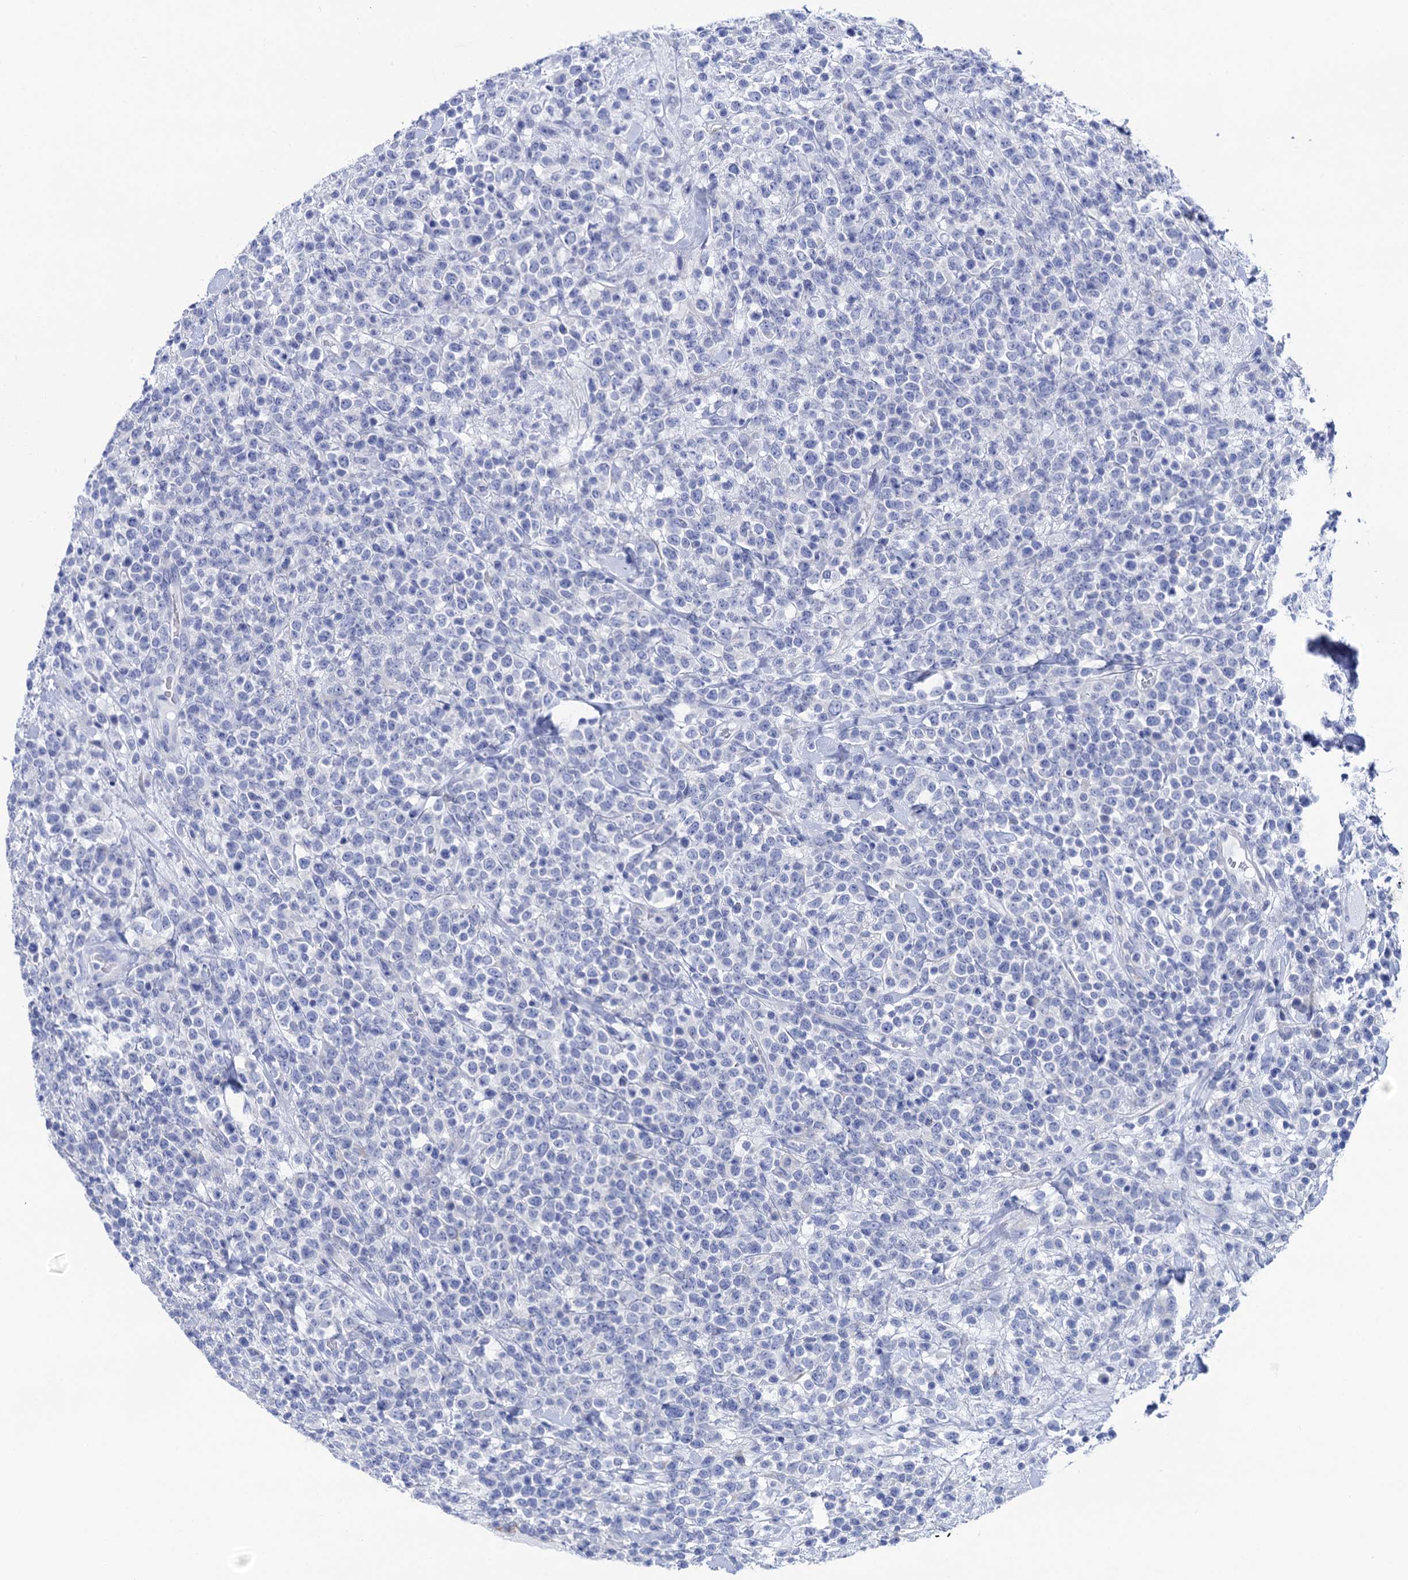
{"staining": {"intensity": "negative", "quantity": "none", "location": "none"}, "tissue": "lymphoma", "cell_type": "Tumor cells", "image_type": "cancer", "snomed": [{"axis": "morphology", "description": "Malignant lymphoma, non-Hodgkin's type, High grade"}, {"axis": "topography", "description": "Colon"}], "caption": "Tumor cells show no significant protein staining in lymphoma.", "gene": "RAB3IP", "patient": {"sex": "female", "age": 53}}